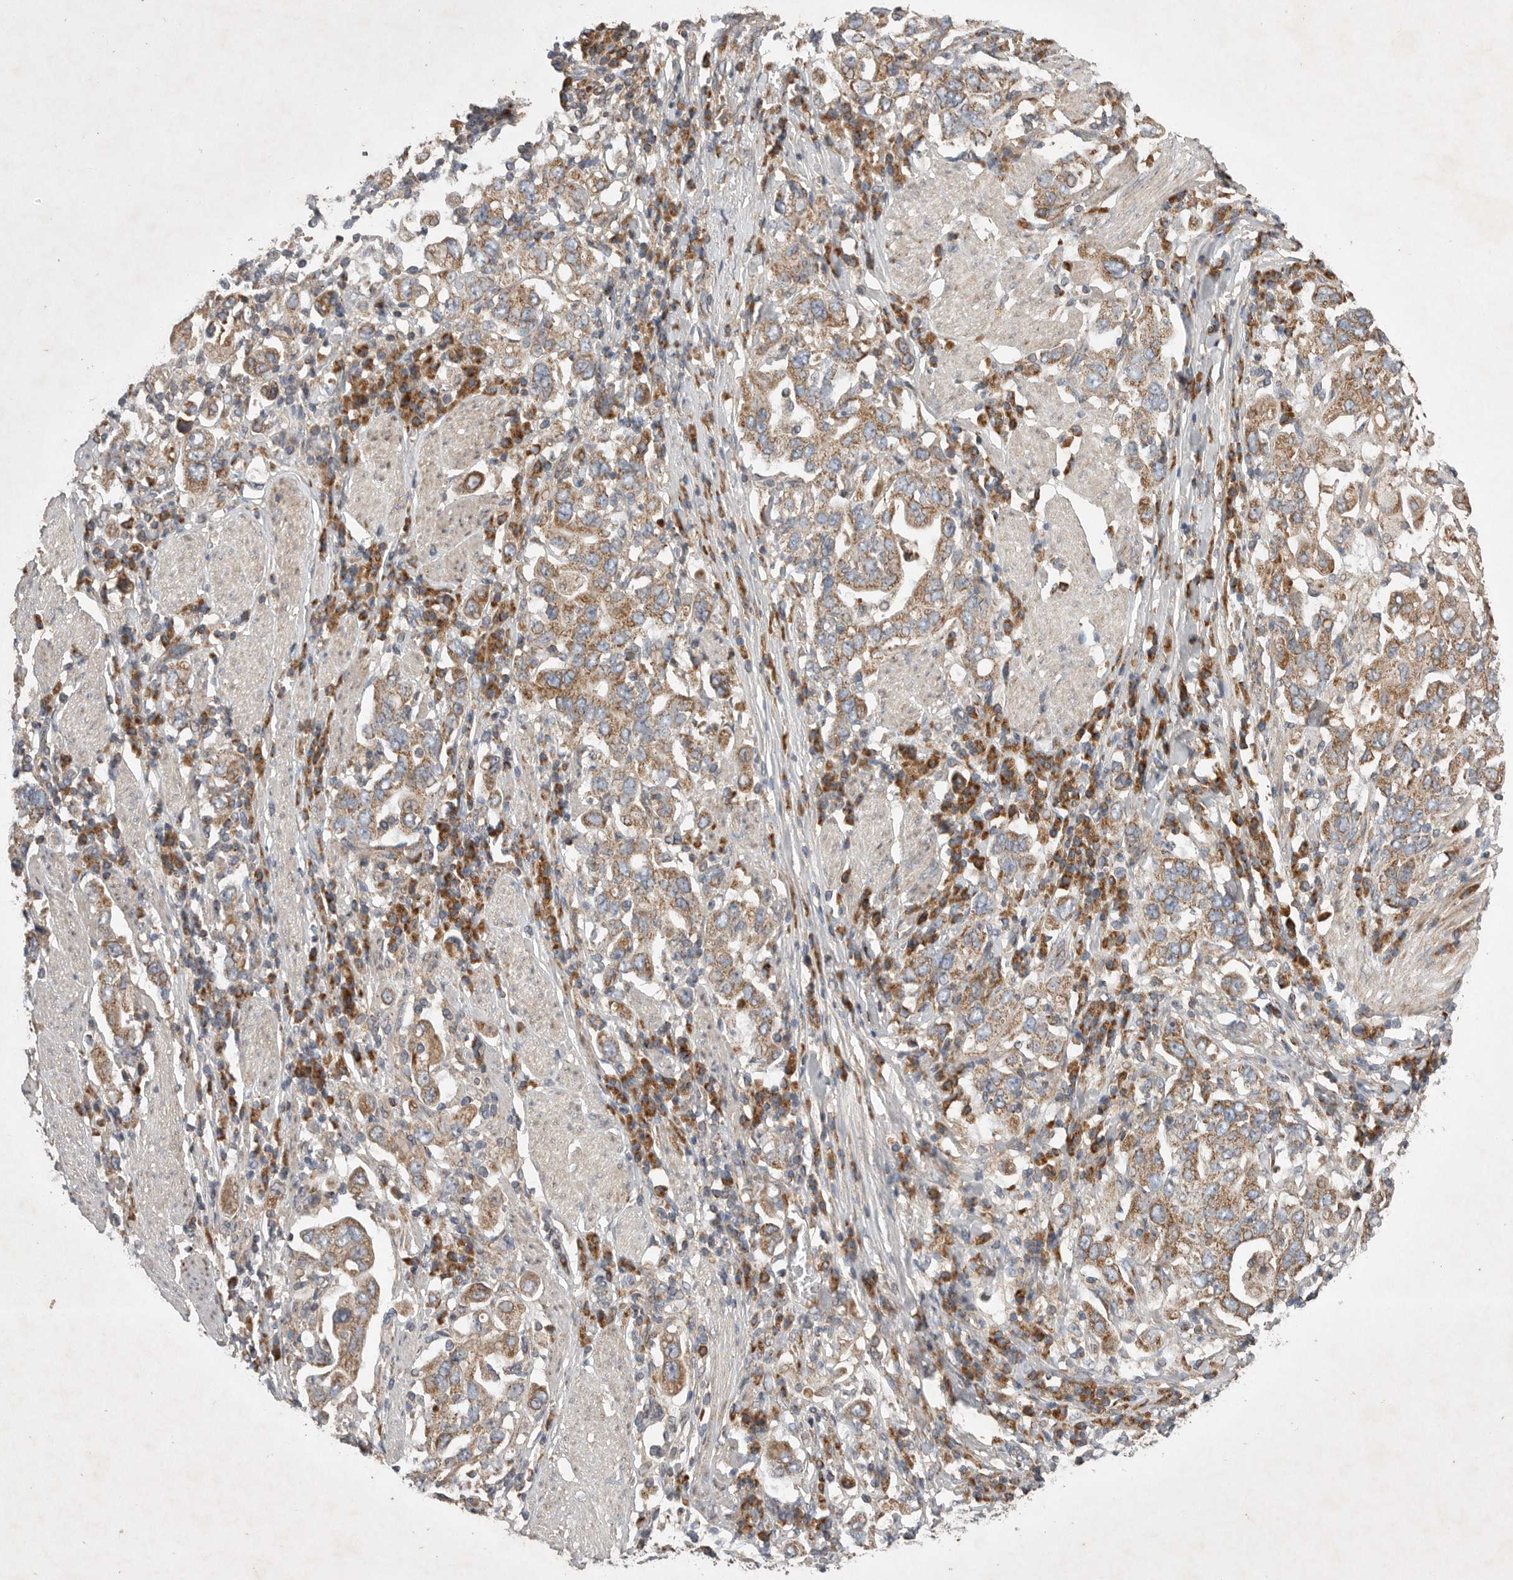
{"staining": {"intensity": "moderate", "quantity": ">75%", "location": "cytoplasmic/membranous"}, "tissue": "stomach cancer", "cell_type": "Tumor cells", "image_type": "cancer", "snomed": [{"axis": "morphology", "description": "Adenocarcinoma, NOS"}, {"axis": "topography", "description": "Stomach, upper"}], "caption": "A brown stain shows moderate cytoplasmic/membranous staining of a protein in stomach cancer (adenocarcinoma) tumor cells.", "gene": "KIF21B", "patient": {"sex": "male", "age": 62}}